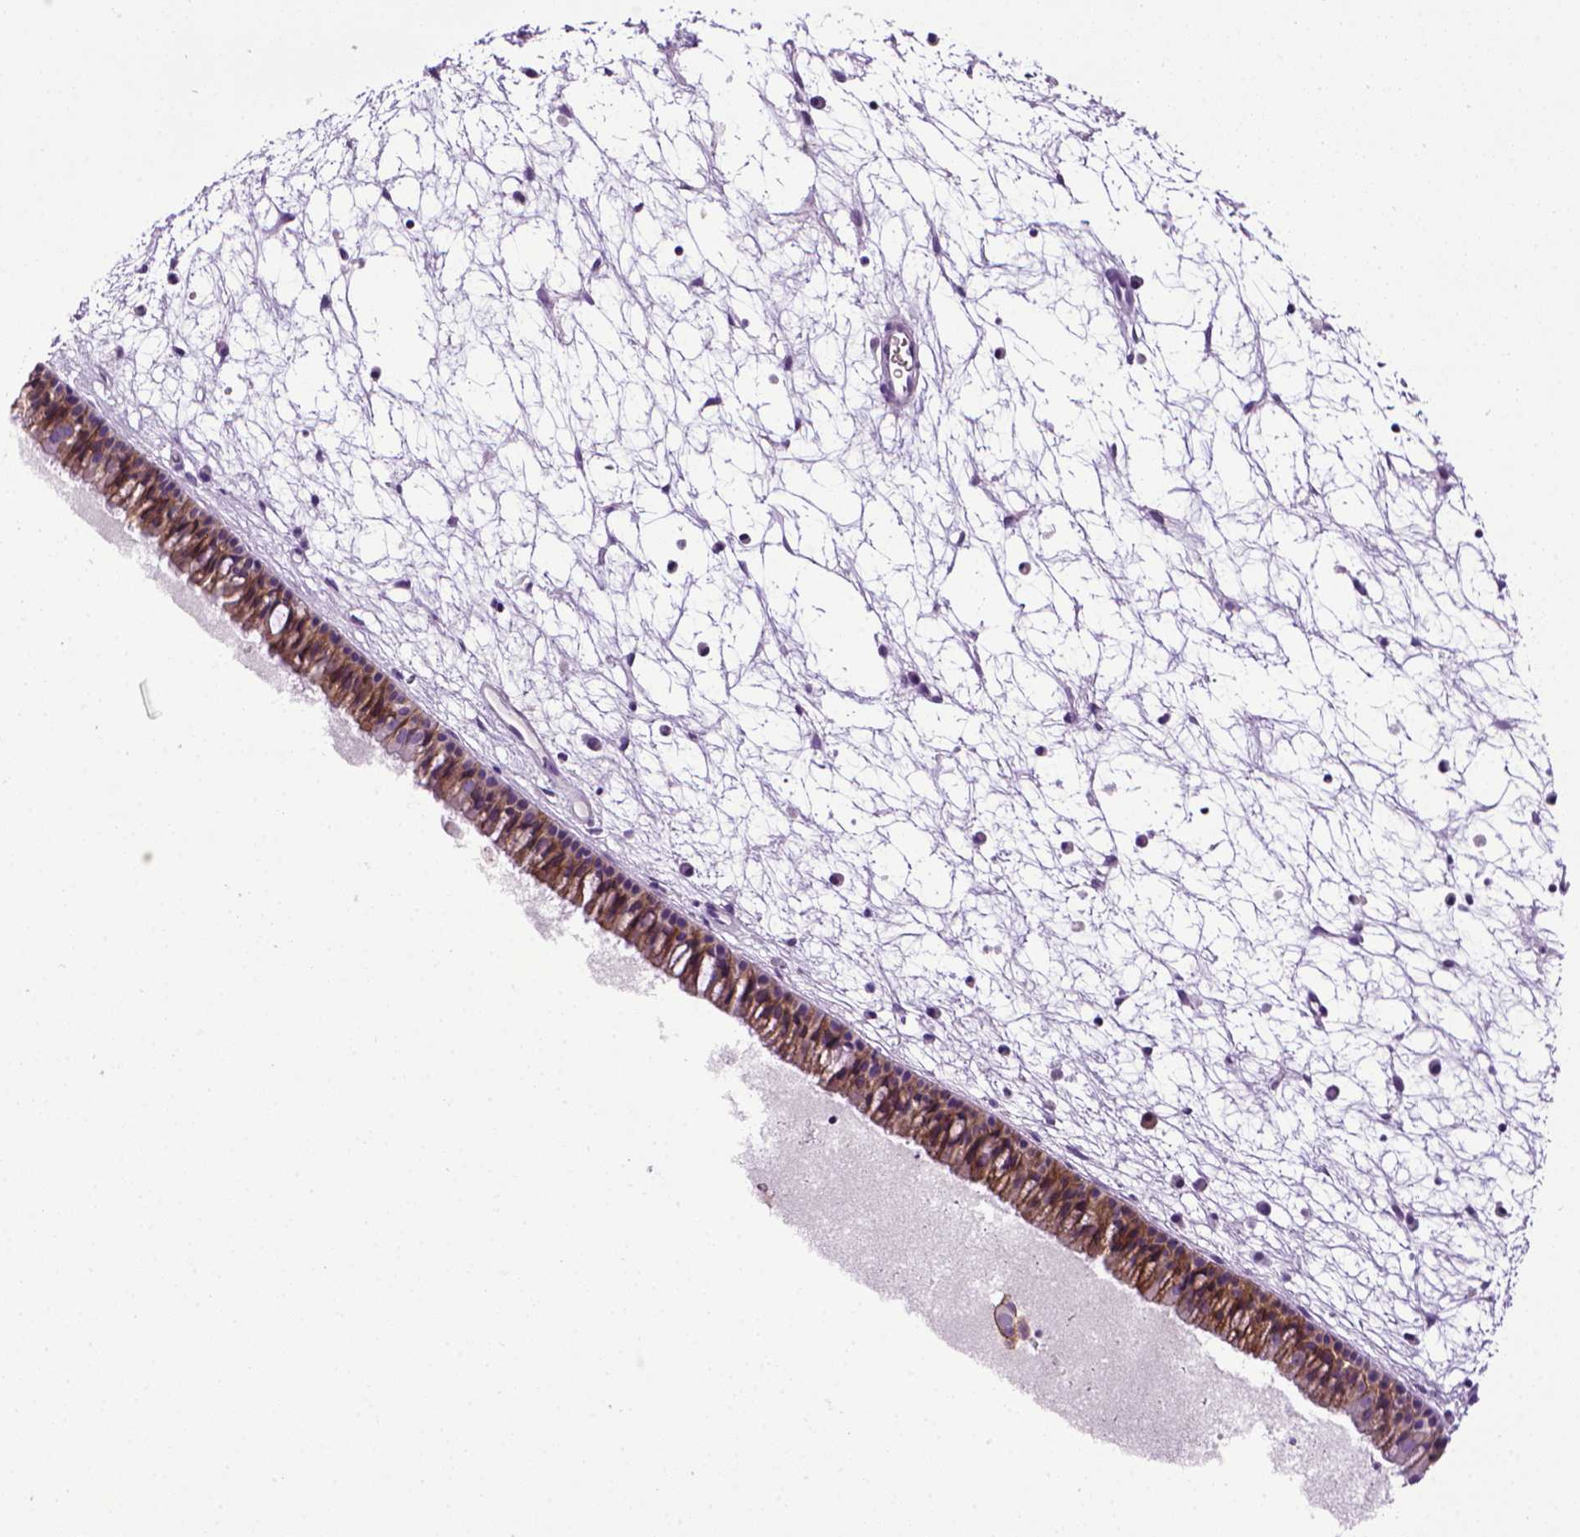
{"staining": {"intensity": "moderate", "quantity": ">75%", "location": "cytoplasmic/membranous"}, "tissue": "nasopharynx", "cell_type": "Respiratory epithelial cells", "image_type": "normal", "snomed": [{"axis": "morphology", "description": "Normal tissue, NOS"}, {"axis": "topography", "description": "Nasopharynx"}], "caption": "DAB immunohistochemical staining of normal human nasopharynx reveals moderate cytoplasmic/membranous protein expression in about >75% of respiratory epithelial cells.", "gene": "CDH1", "patient": {"sex": "male", "age": 61}}